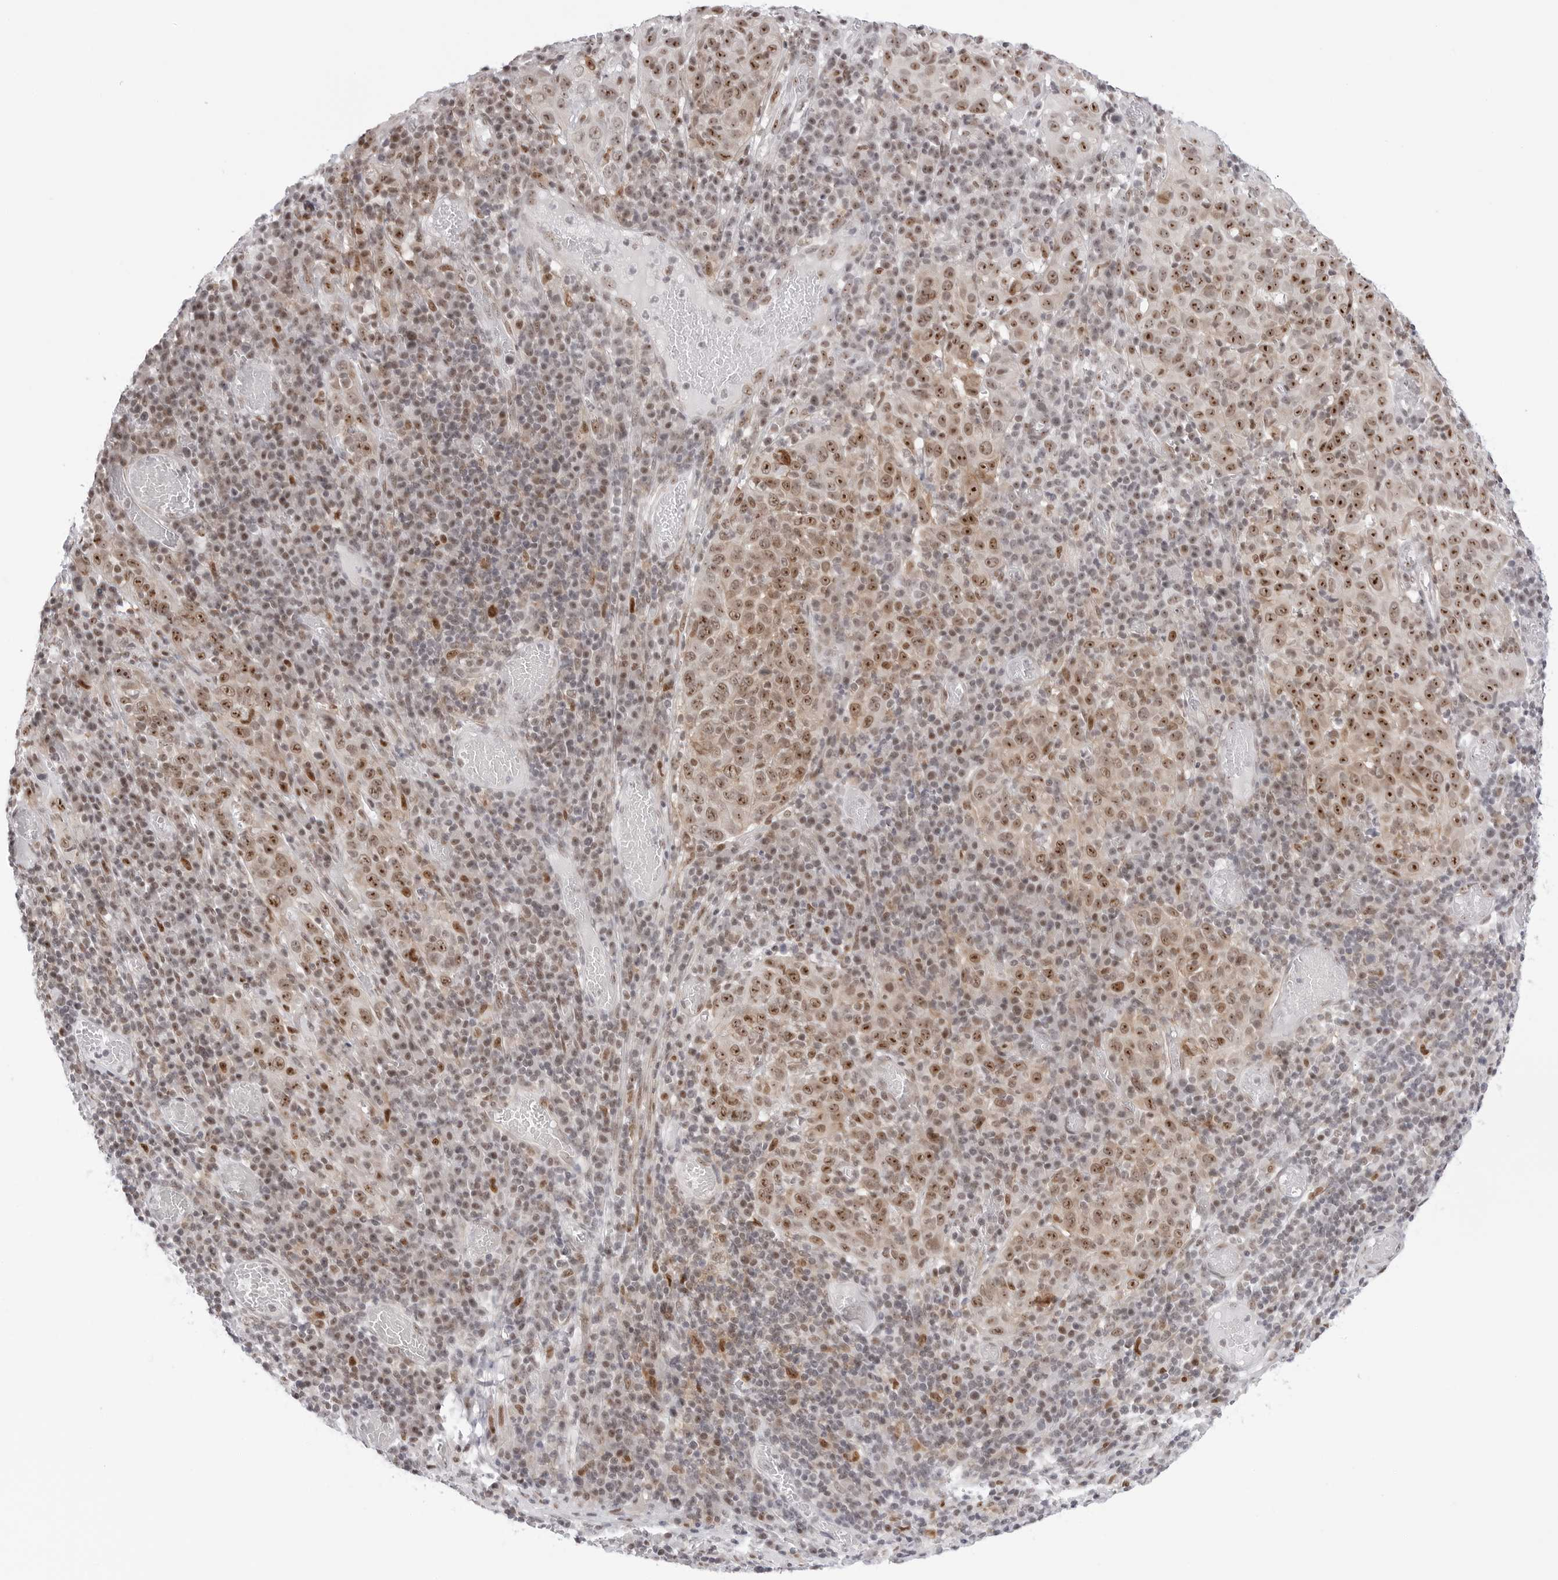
{"staining": {"intensity": "moderate", "quantity": ">75%", "location": "nuclear"}, "tissue": "cervical cancer", "cell_type": "Tumor cells", "image_type": "cancer", "snomed": [{"axis": "morphology", "description": "Squamous cell carcinoma, NOS"}, {"axis": "topography", "description": "Cervix"}], "caption": "The micrograph demonstrates a brown stain indicating the presence of a protein in the nuclear of tumor cells in cervical squamous cell carcinoma.", "gene": "C1orf162", "patient": {"sex": "female", "age": 46}}